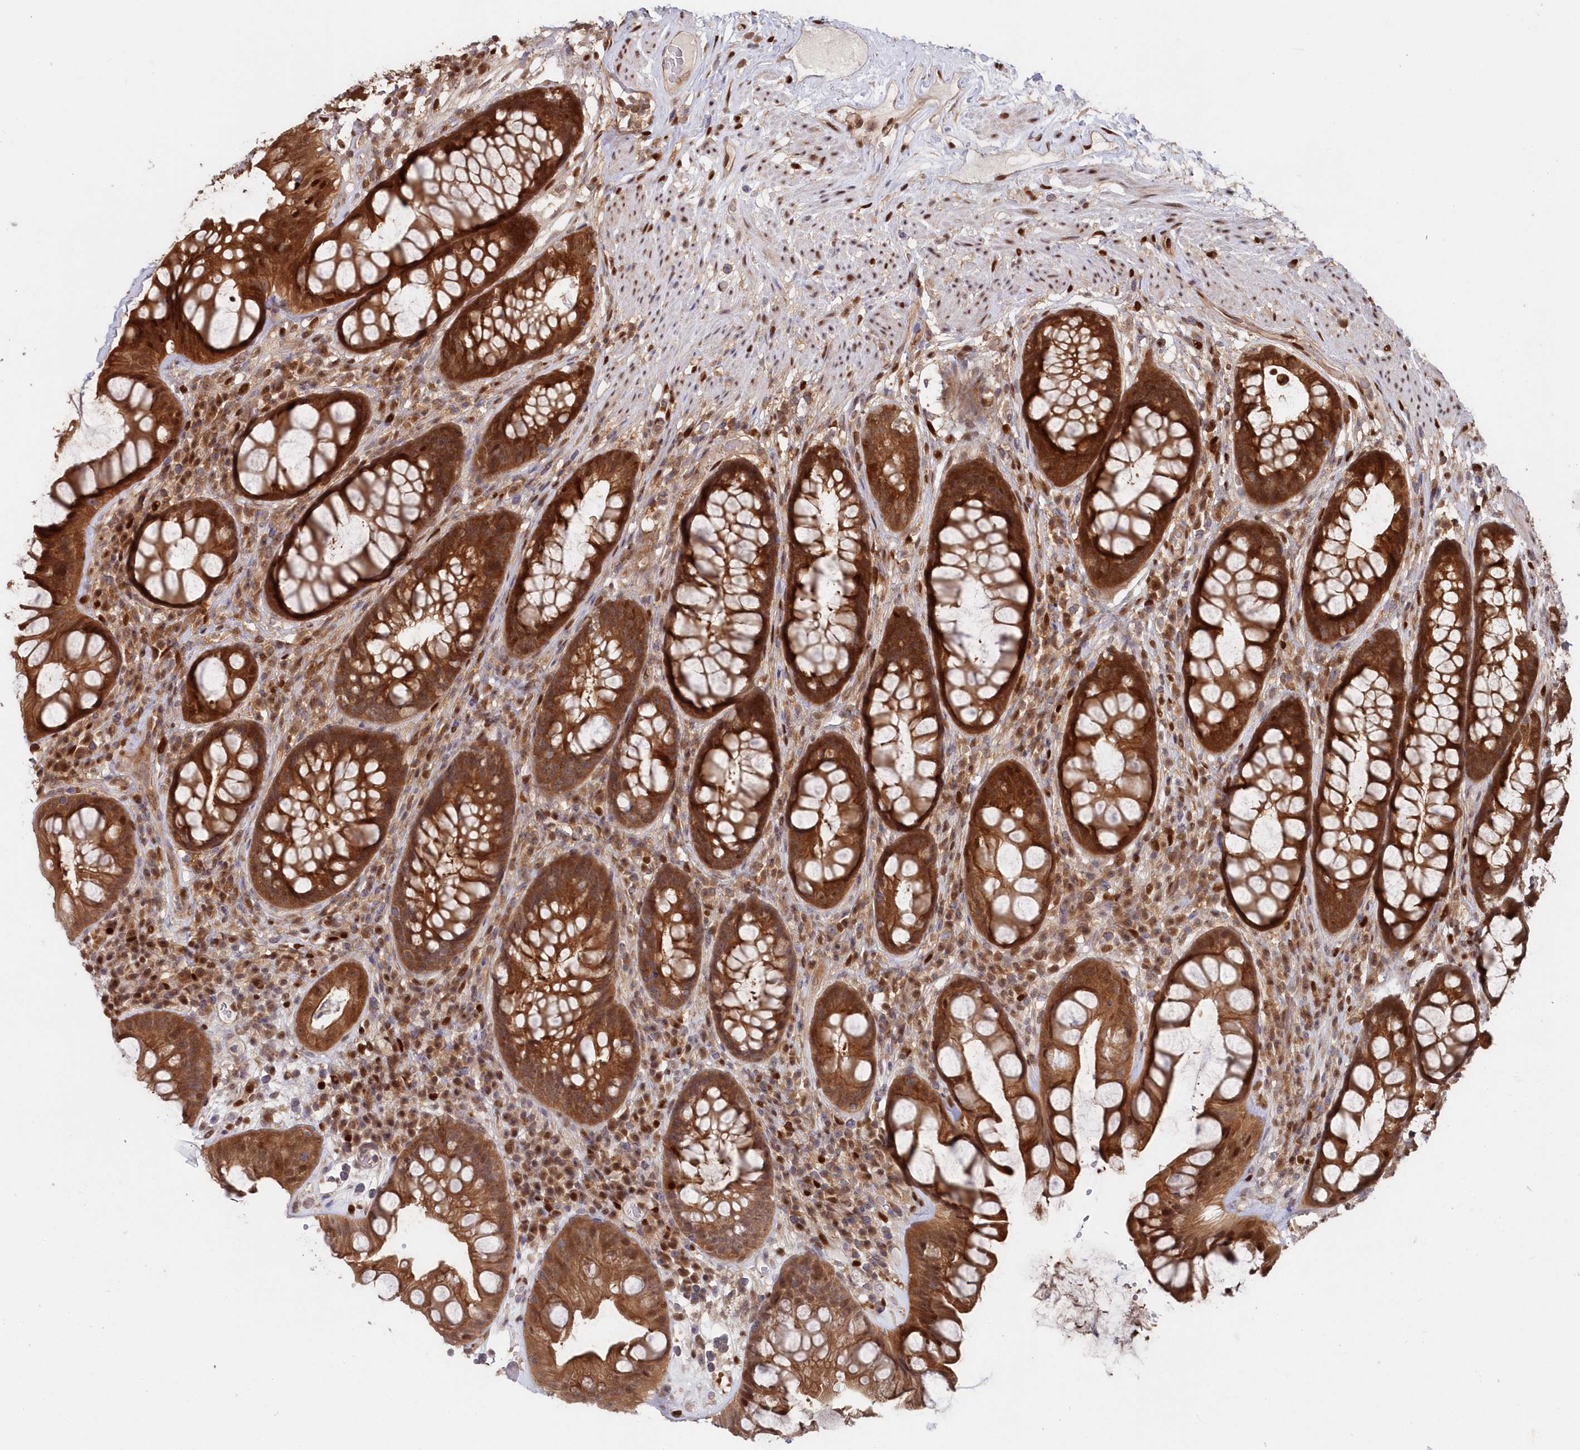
{"staining": {"intensity": "strong", "quantity": ">75%", "location": "cytoplasmic/membranous,nuclear"}, "tissue": "rectum", "cell_type": "Glandular cells", "image_type": "normal", "snomed": [{"axis": "morphology", "description": "Normal tissue, NOS"}, {"axis": "topography", "description": "Rectum"}], "caption": "The photomicrograph demonstrates staining of unremarkable rectum, revealing strong cytoplasmic/membranous,nuclear protein expression (brown color) within glandular cells. (Brightfield microscopy of DAB IHC at high magnification).", "gene": "ABHD14B", "patient": {"sex": "male", "age": 74}}